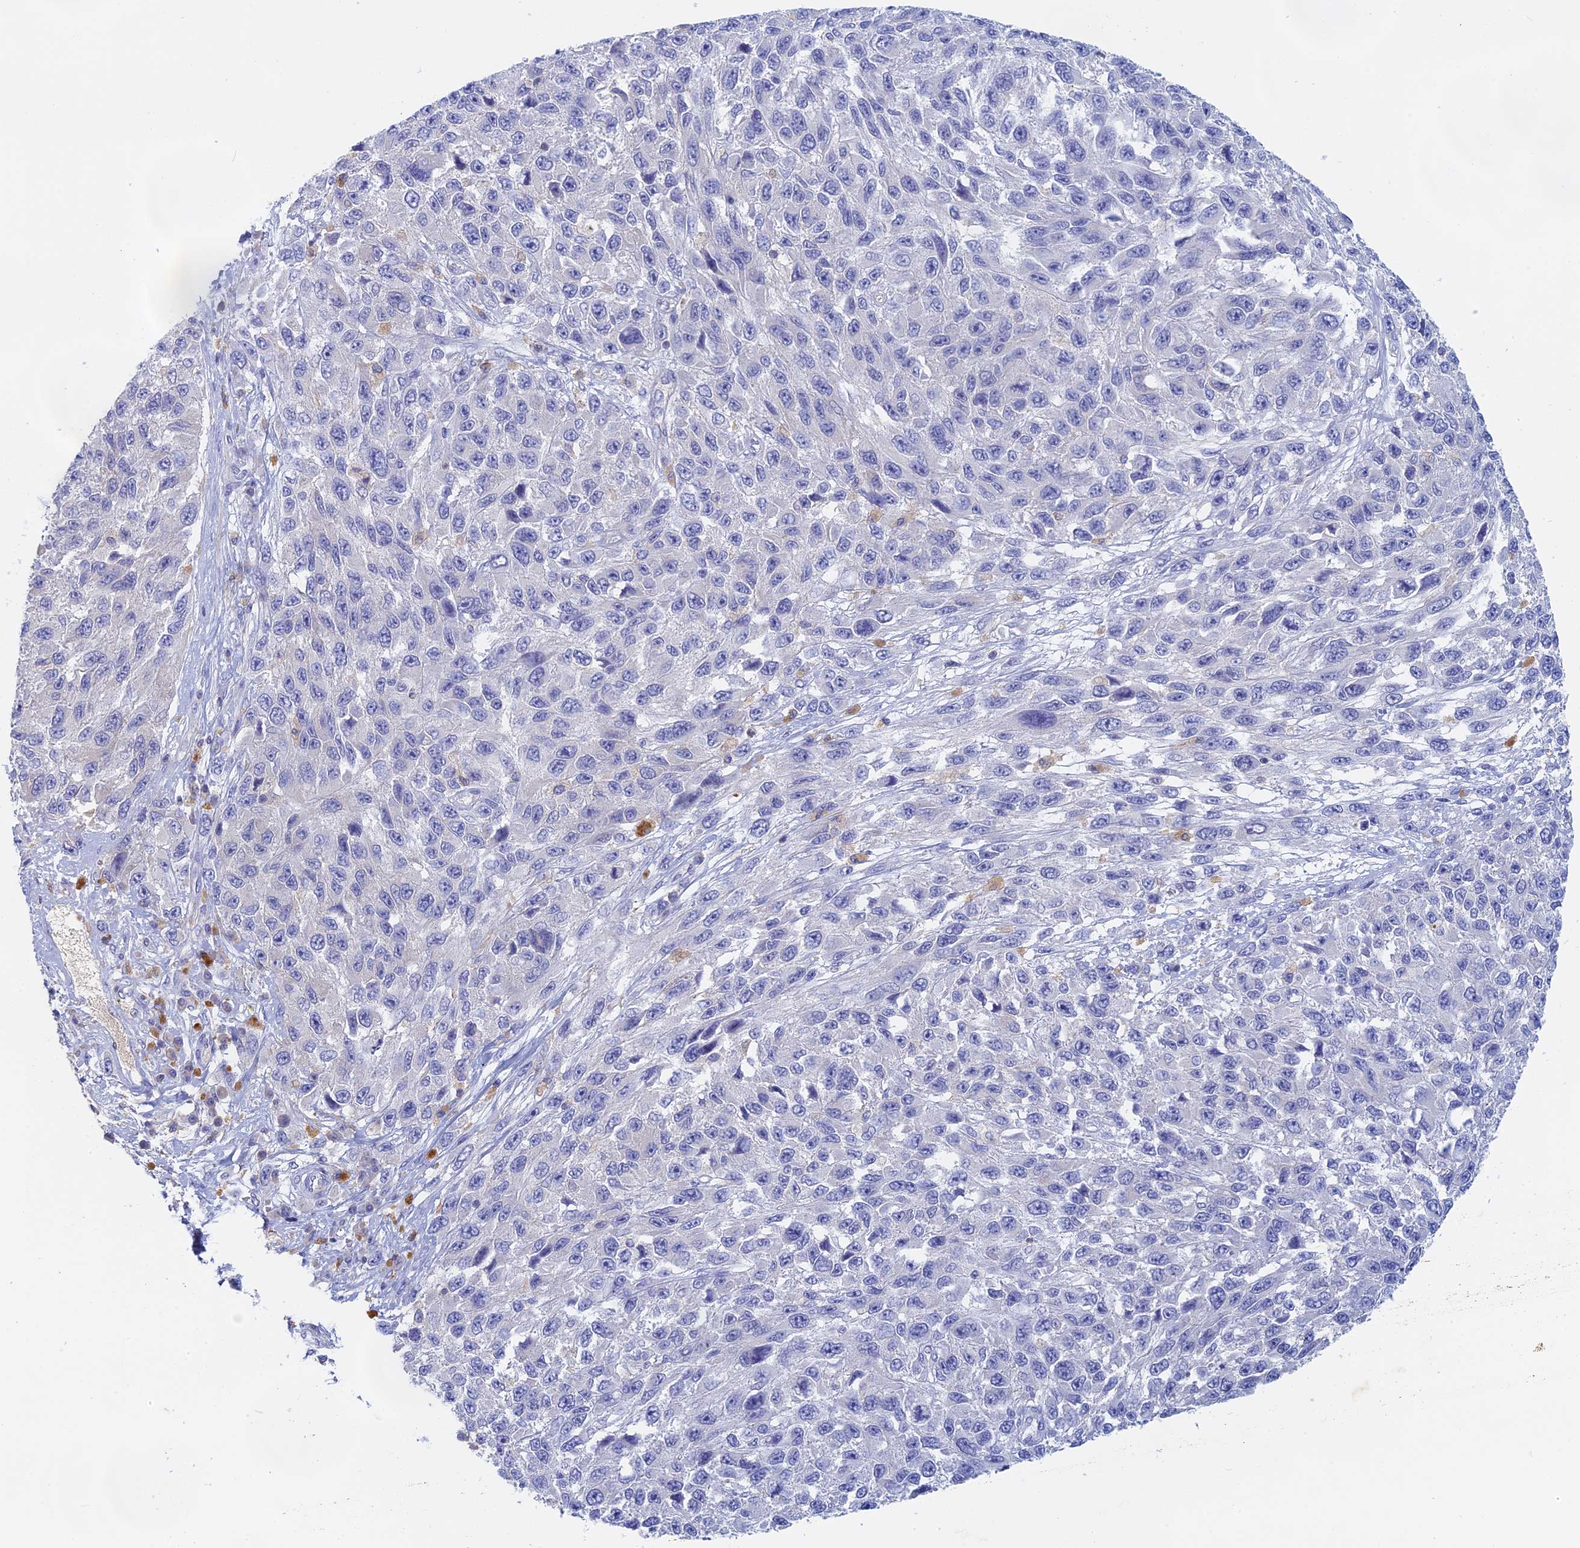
{"staining": {"intensity": "negative", "quantity": "none", "location": "none"}, "tissue": "melanoma", "cell_type": "Tumor cells", "image_type": "cancer", "snomed": [{"axis": "morphology", "description": "Normal tissue, NOS"}, {"axis": "morphology", "description": "Malignant melanoma, NOS"}, {"axis": "topography", "description": "Skin"}], "caption": "Tumor cells show no significant expression in malignant melanoma. Nuclei are stained in blue.", "gene": "ACP7", "patient": {"sex": "female", "age": 96}}